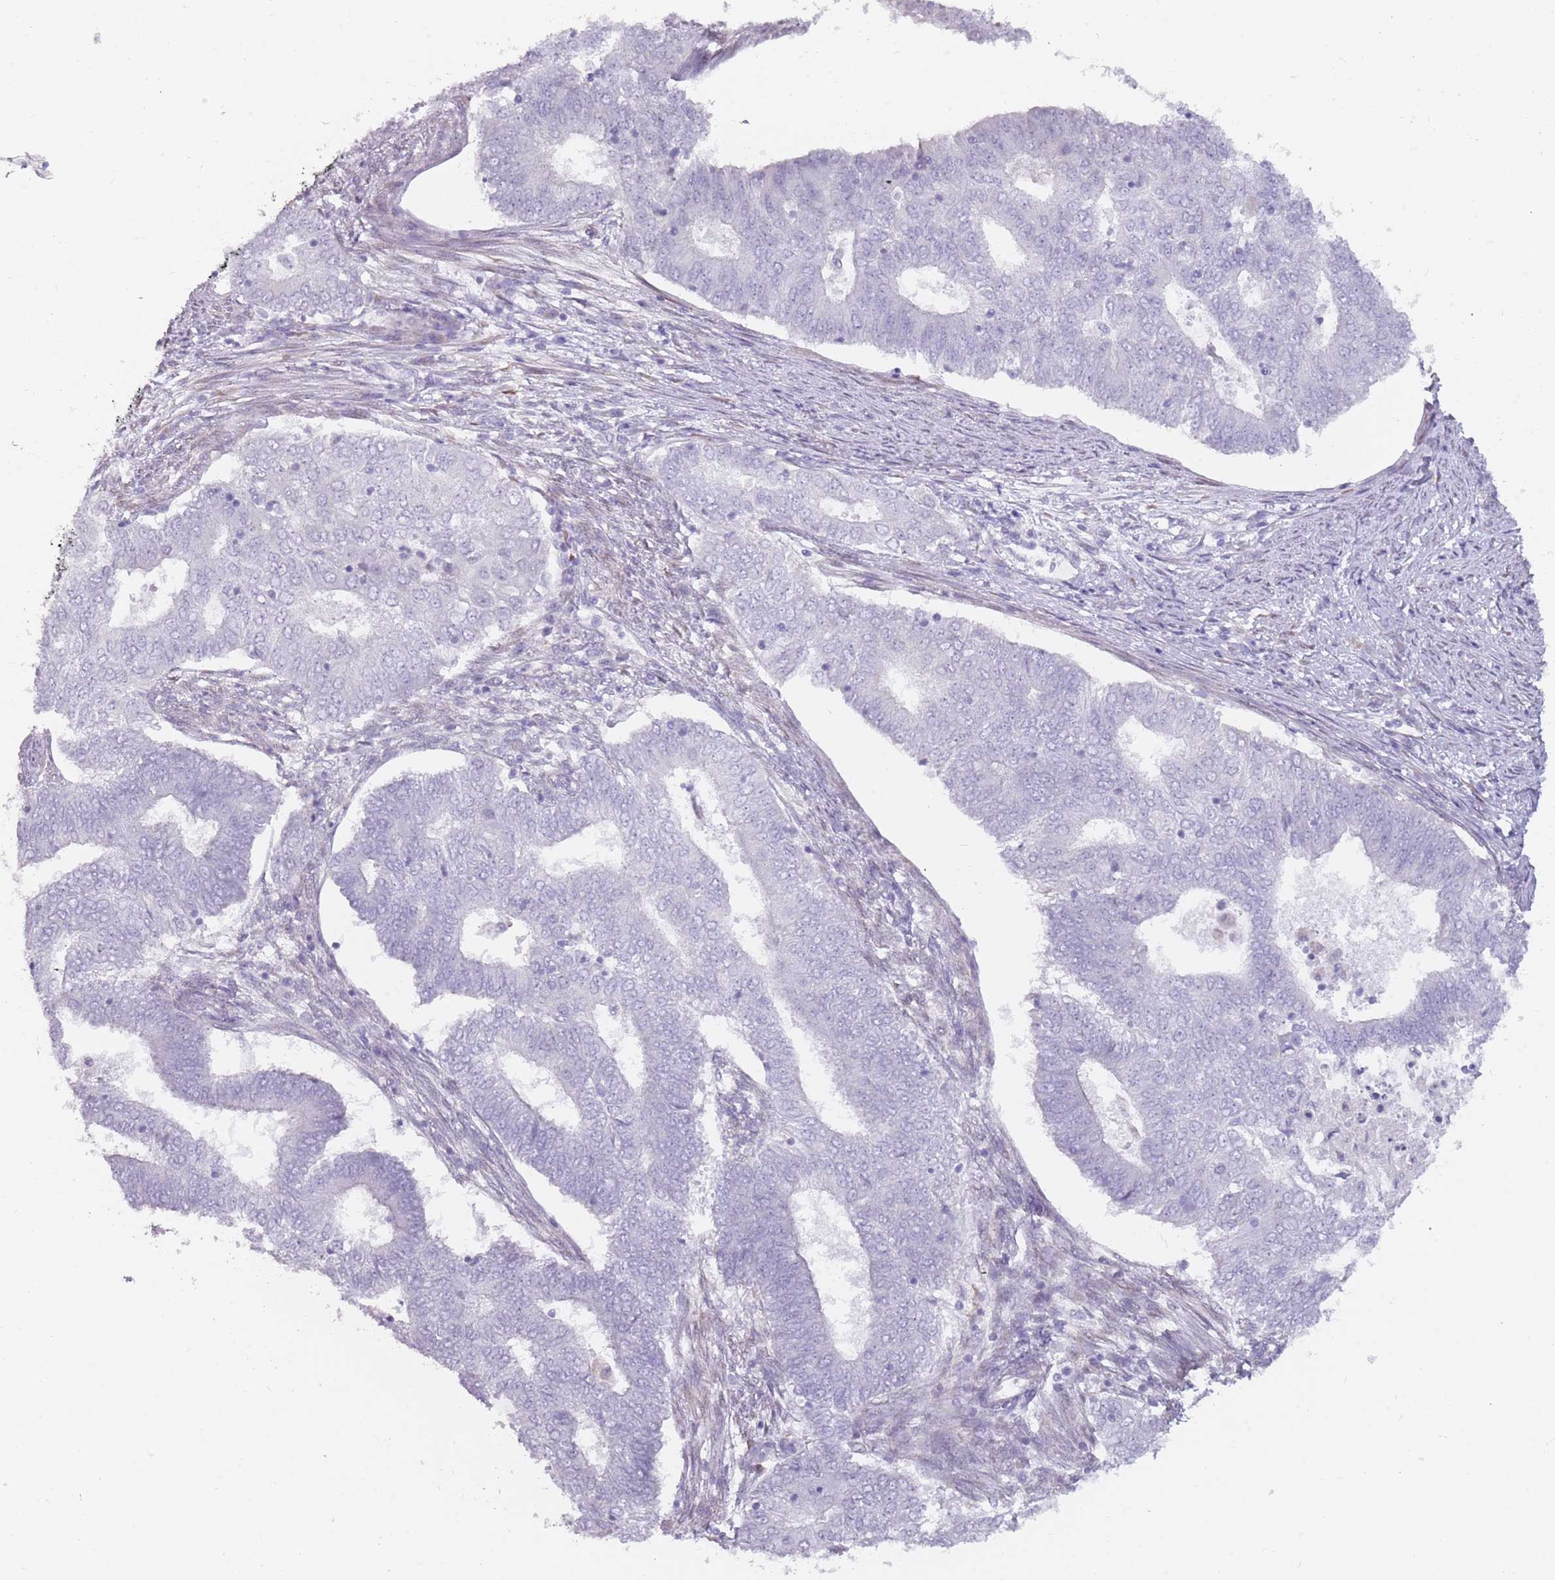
{"staining": {"intensity": "negative", "quantity": "none", "location": "none"}, "tissue": "endometrial cancer", "cell_type": "Tumor cells", "image_type": "cancer", "snomed": [{"axis": "morphology", "description": "Adenocarcinoma, NOS"}, {"axis": "topography", "description": "Endometrium"}], "caption": "The histopathology image demonstrates no staining of tumor cells in endometrial cancer. (DAB (3,3'-diaminobenzidine) immunohistochemistry with hematoxylin counter stain).", "gene": "DDX4", "patient": {"sex": "female", "age": 62}}